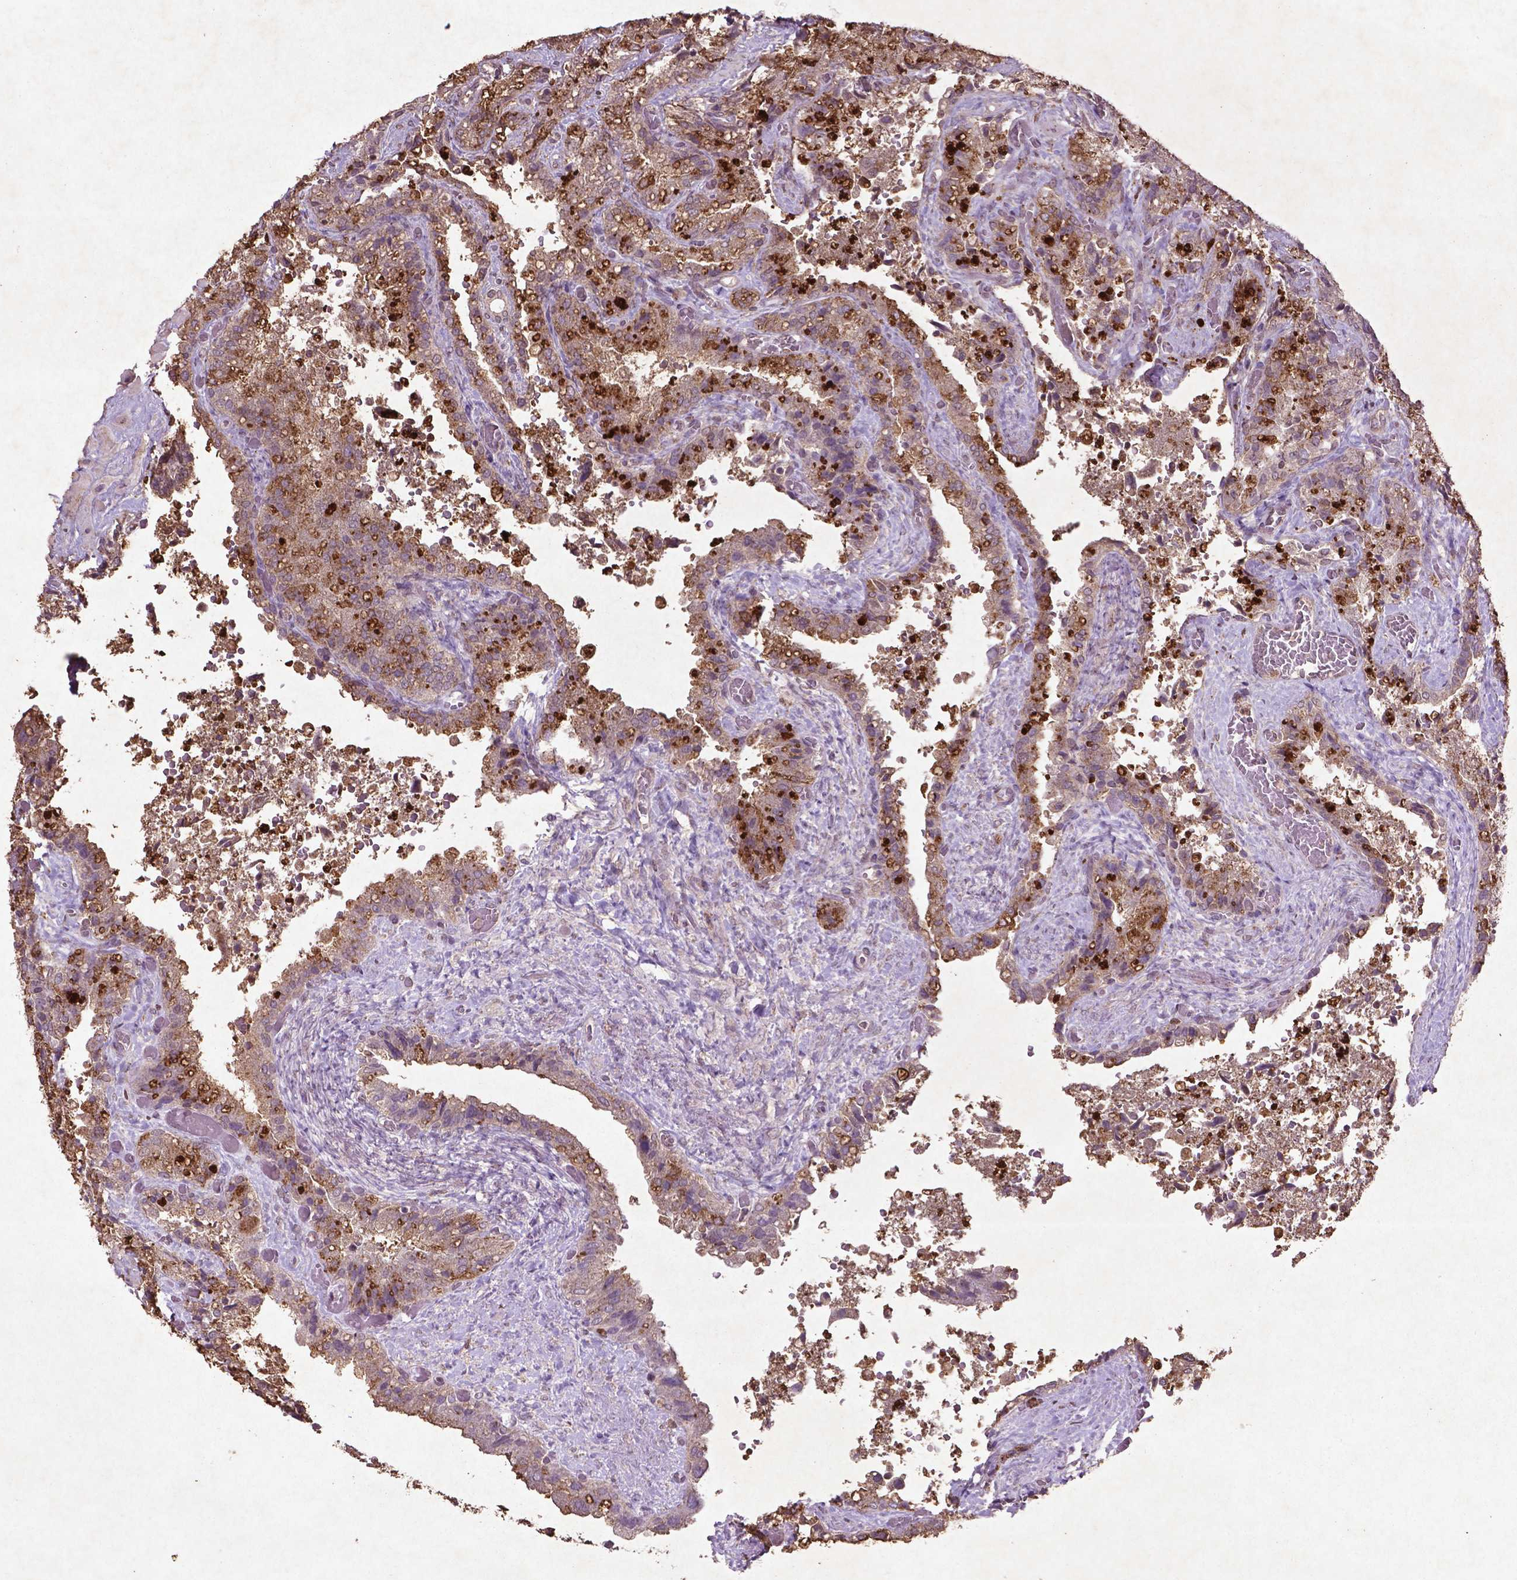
{"staining": {"intensity": "strong", "quantity": "25%-75%", "location": "cytoplasmic/membranous"}, "tissue": "seminal vesicle", "cell_type": "Glandular cells", "image_type": "normal", "snomed": [{"axis": "morphology", "description": "Normal tissue, NOS"}, {"axis": "topography", "description": "Seminal veicle"}], "caption": "Glandular cells exhibit high levels of strong cytoplasmic/membranous expression in approximately 25%-75% of cells in unremarkable seminal vesicle.", "gene": "MTOR", "patient": {"sex": "male", "age": 57}}